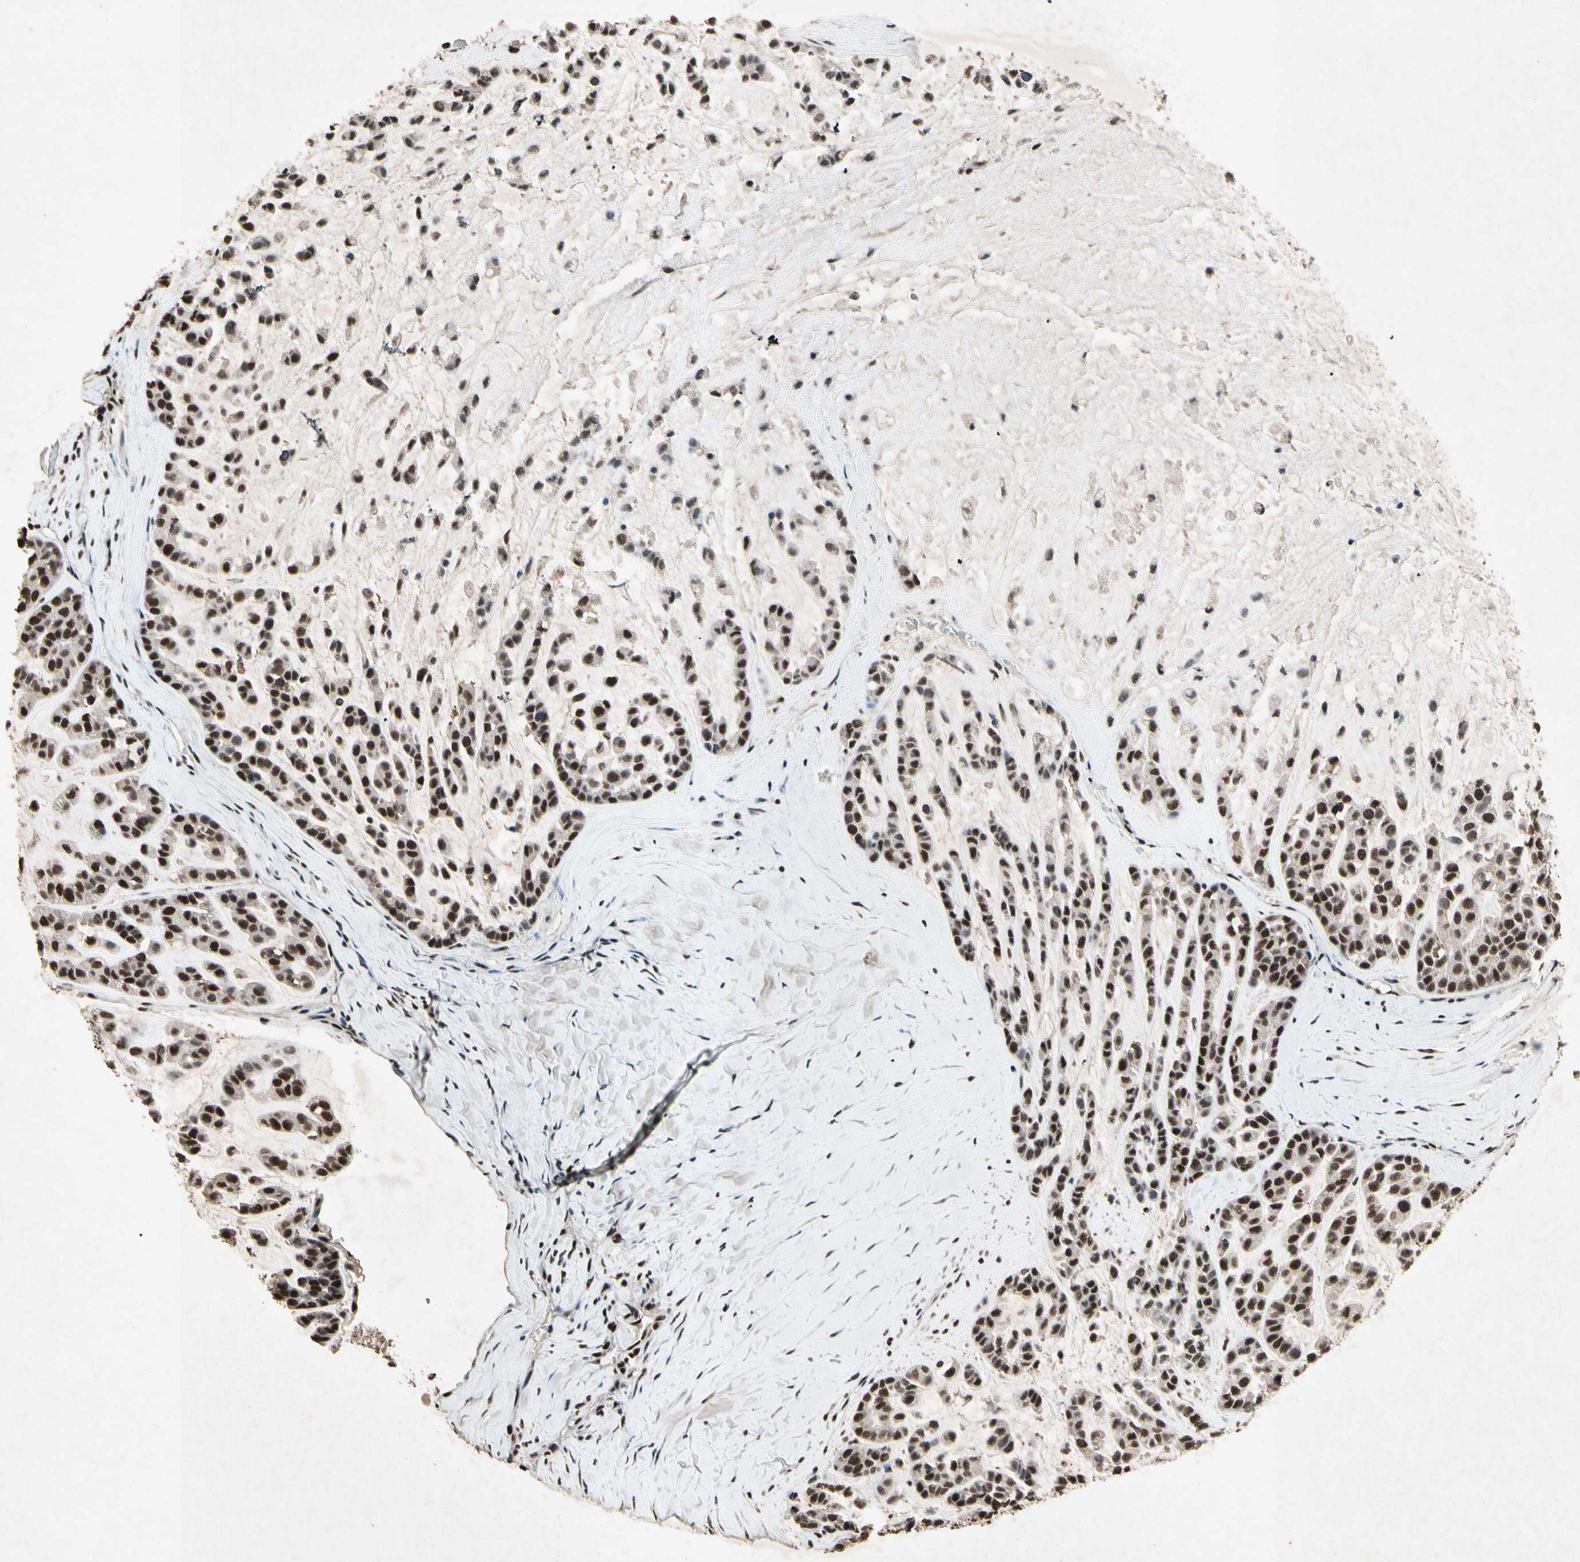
{"staining": {"intensity": "strong", "quantity": ">75%", "location": "nuclear"}, "tissue": "head and neck cancer", "cell_type": "Tumor cells", "image_type": "cancer", "snomed": [{"axis": "morphology", "description": "Adenocarcinoma, NOS"}, {"axis": "morphology", "description": "Adenoma, NOS"}, {"axis": "topography", "description": "Head-Neck"}], "caption": "Head and neck adenocarcinoma stained with a protein marker demonstrates strong staining in tumor cells.", "gene": "TBX2", "patient": {"sex": "female", "age": 55}}